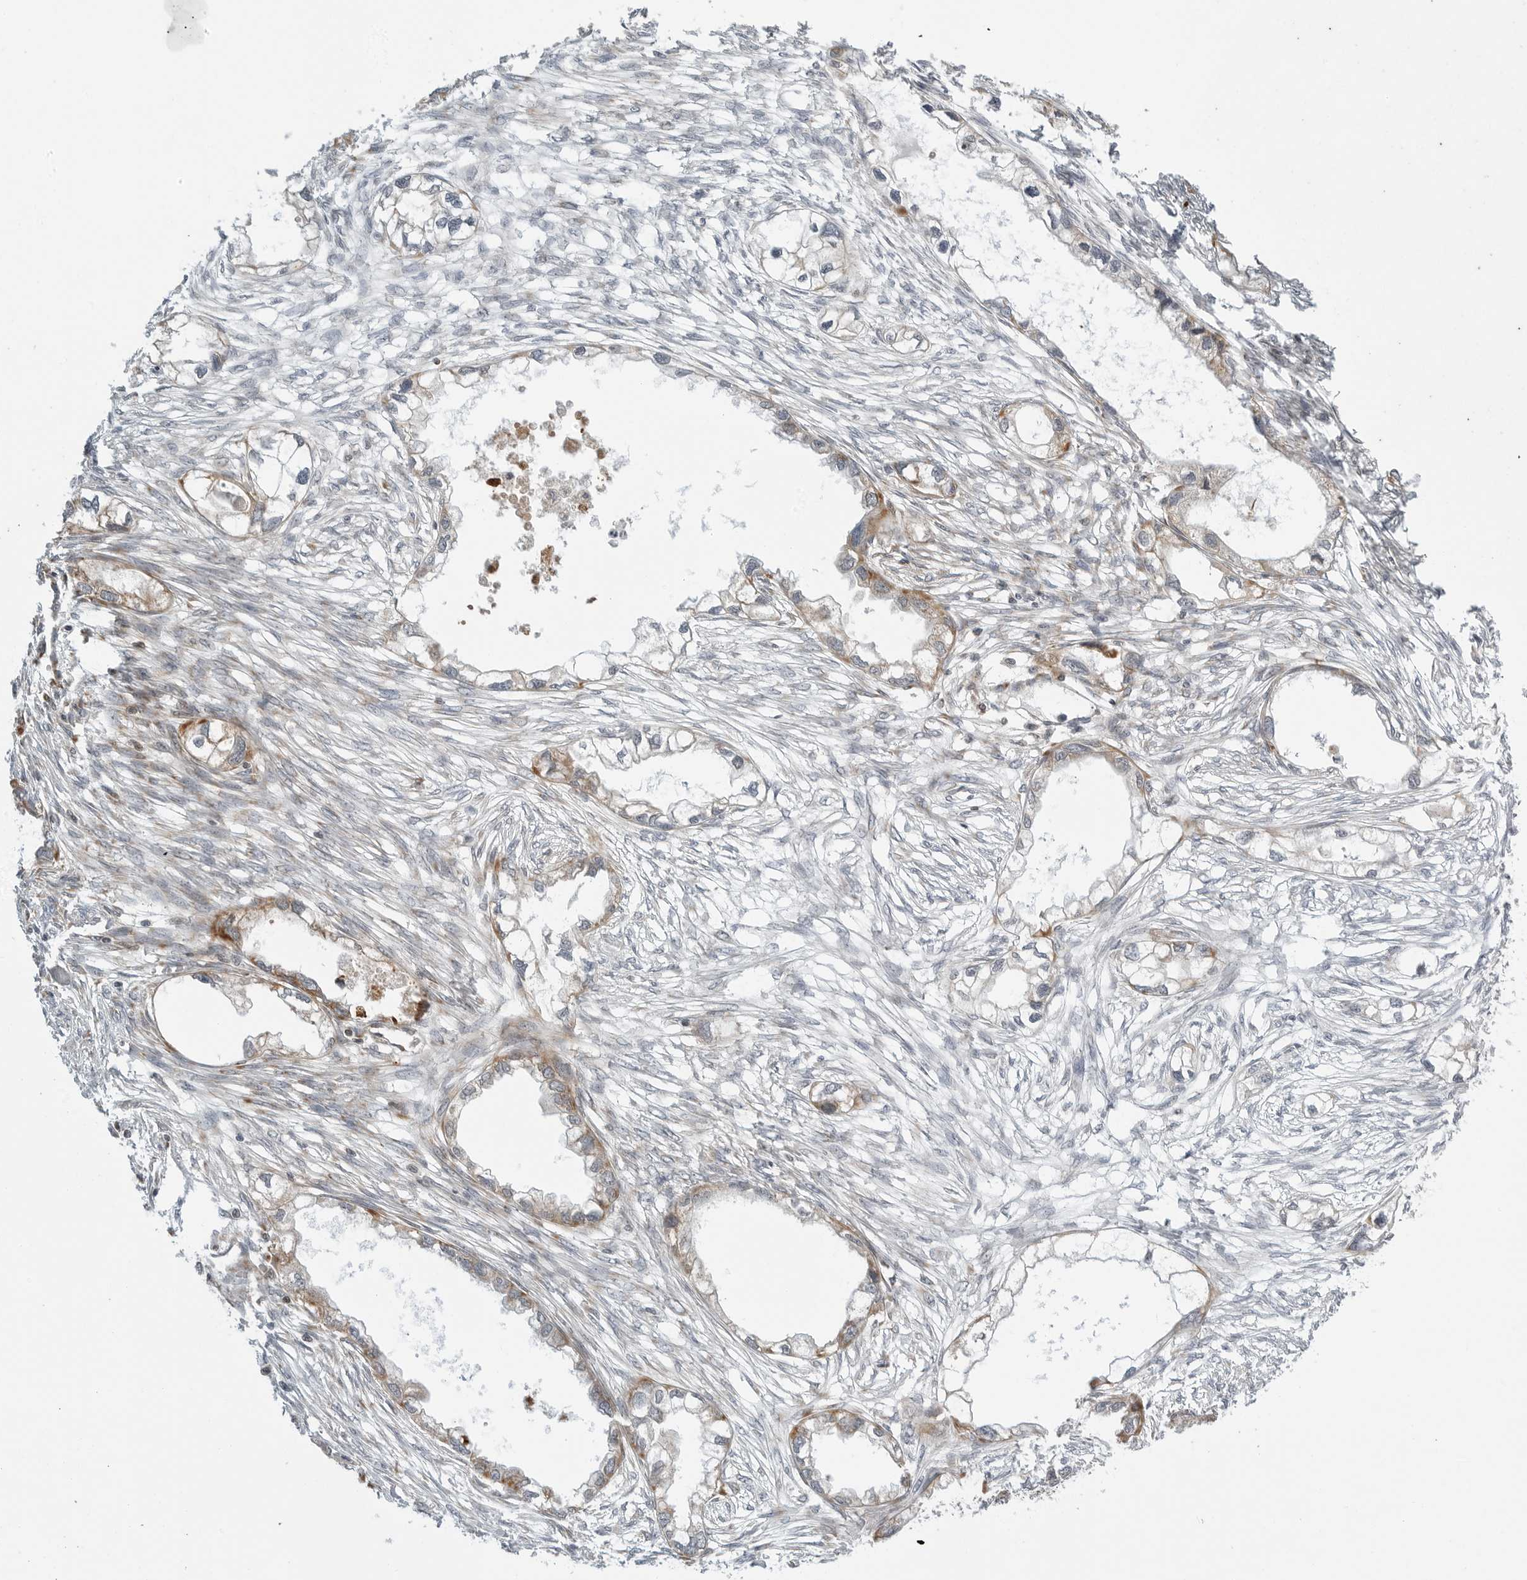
{"staining": {"intensity": "moderate", "quantity": "25%-75%", "location": "cytoplasmic/membranous"}, "tissue": "endometrial cancer", "cell_type": "Tumor cells", "image_type": "cancer", "snomed": [{"axis": "morphology", "description": "Adenocarcinoma, NOS"}, {"axis": "morphology", "description": "Adenocarcinoma, metastatic, NOS"}, {"axis": "topography", "description": "Adipose tissue"}, {"axis": "topography", "description": "Endometrium"}], "caption": "Protein staining of endometrial cancer (metastatic adenocarcinoma) tissue exhibits moderate cytoplasmic/membranous staining in about 25%-75% of tumor cells.", "gene": "PEX2", "patient": {"sex": "female", "age": 67}}